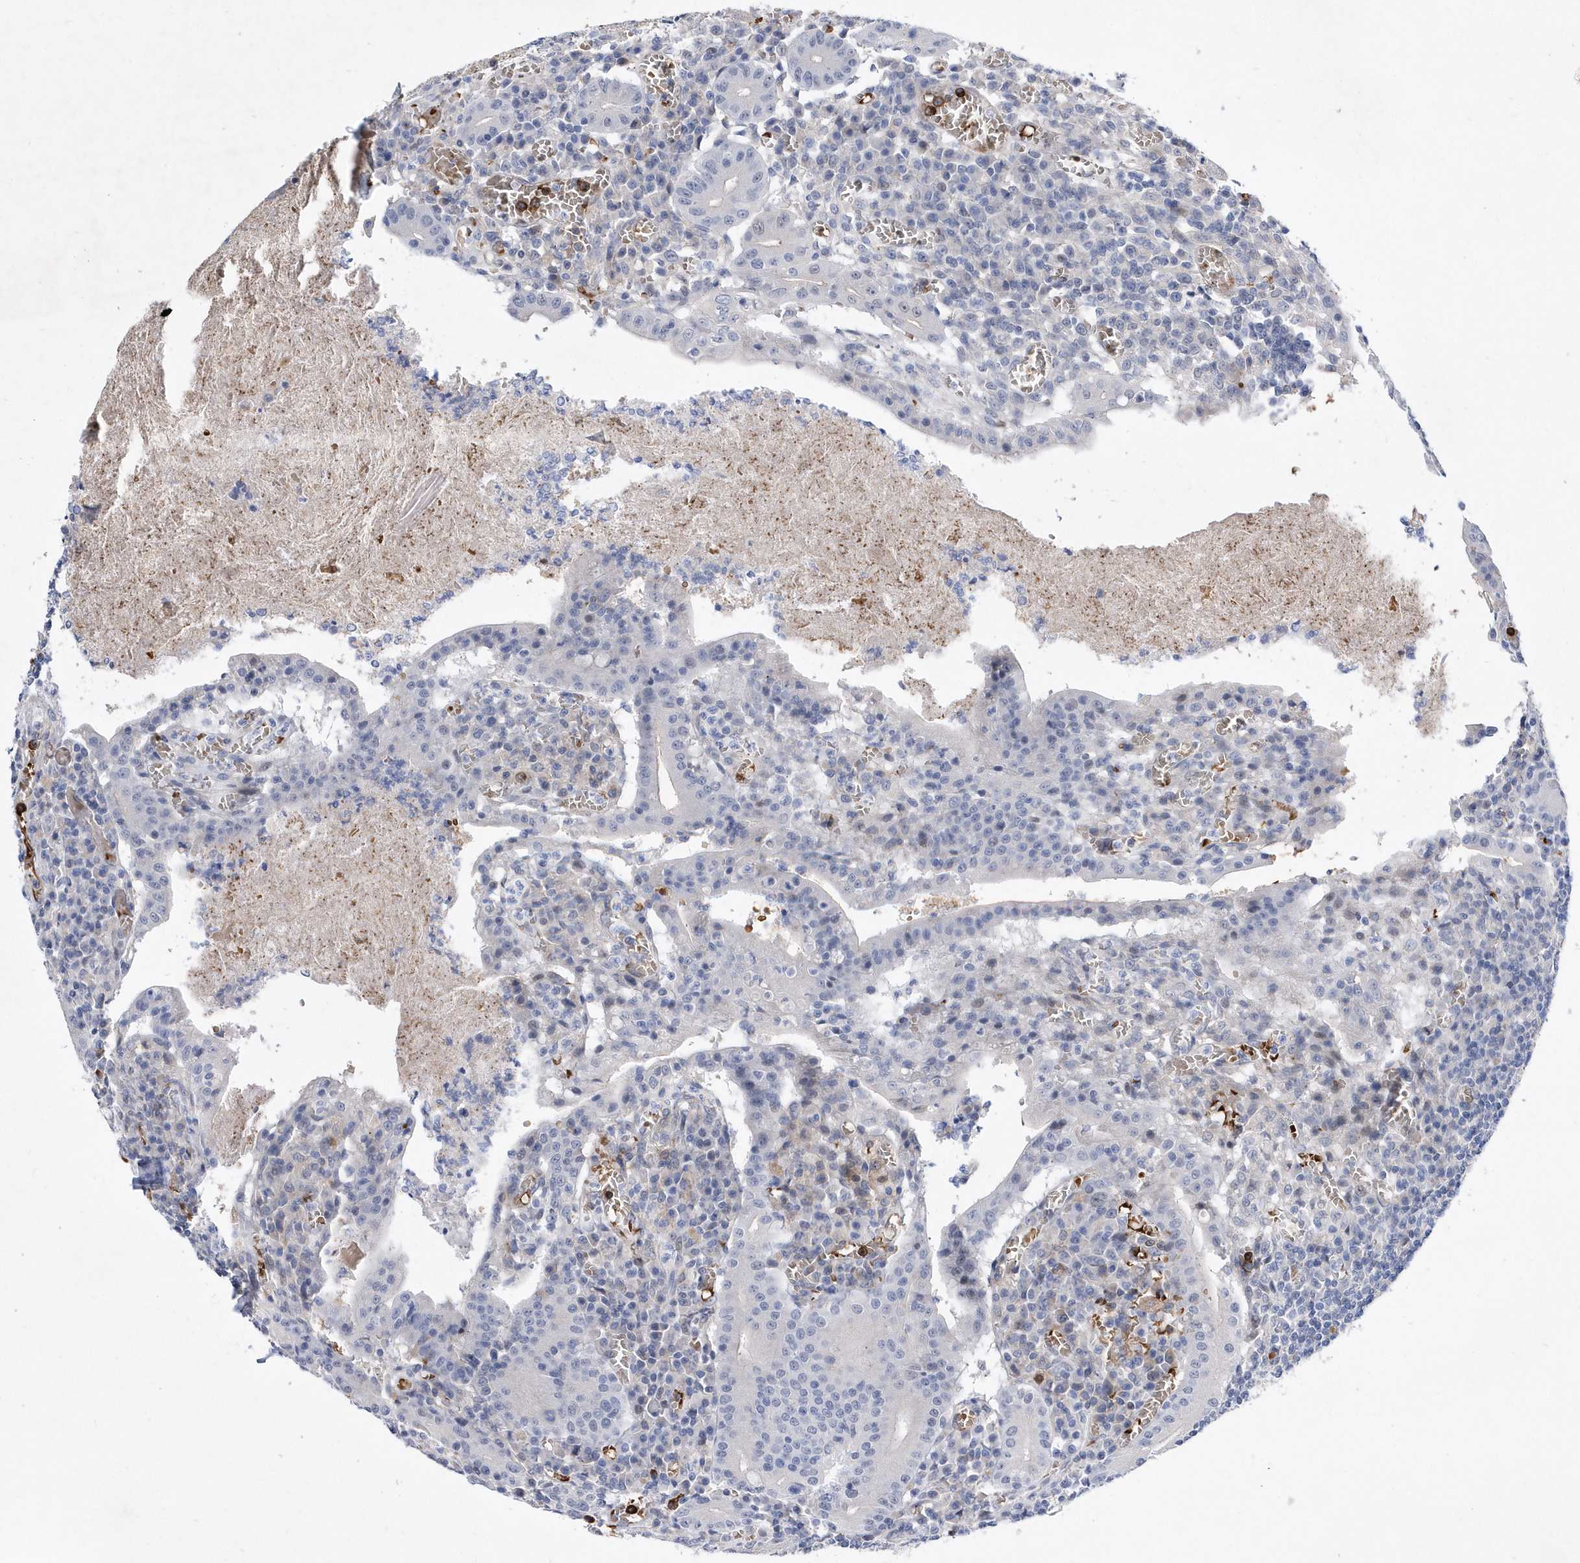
{"staining": {"intensity": "negative", "quantity": "none", "location": "none"}, "tissue": "small intestine", "cell_type": "Glandular cells", "image_type": "normal", "snomed": [{"axis": "morphology", "description": "Normal tissue, NOS"}, {"axis": "morphology", "description": "Cystadenocarcinoma, serous, Metastatic site"}, {"axis": "topography", "description": "Small intestine"}], "caption": "This is an immunohistochemistry micrograph of normal human small intestine. There is no positivity in glandular cells.", "gene": "ZNF875", "patient": {"sex": "female", "age": 61}}